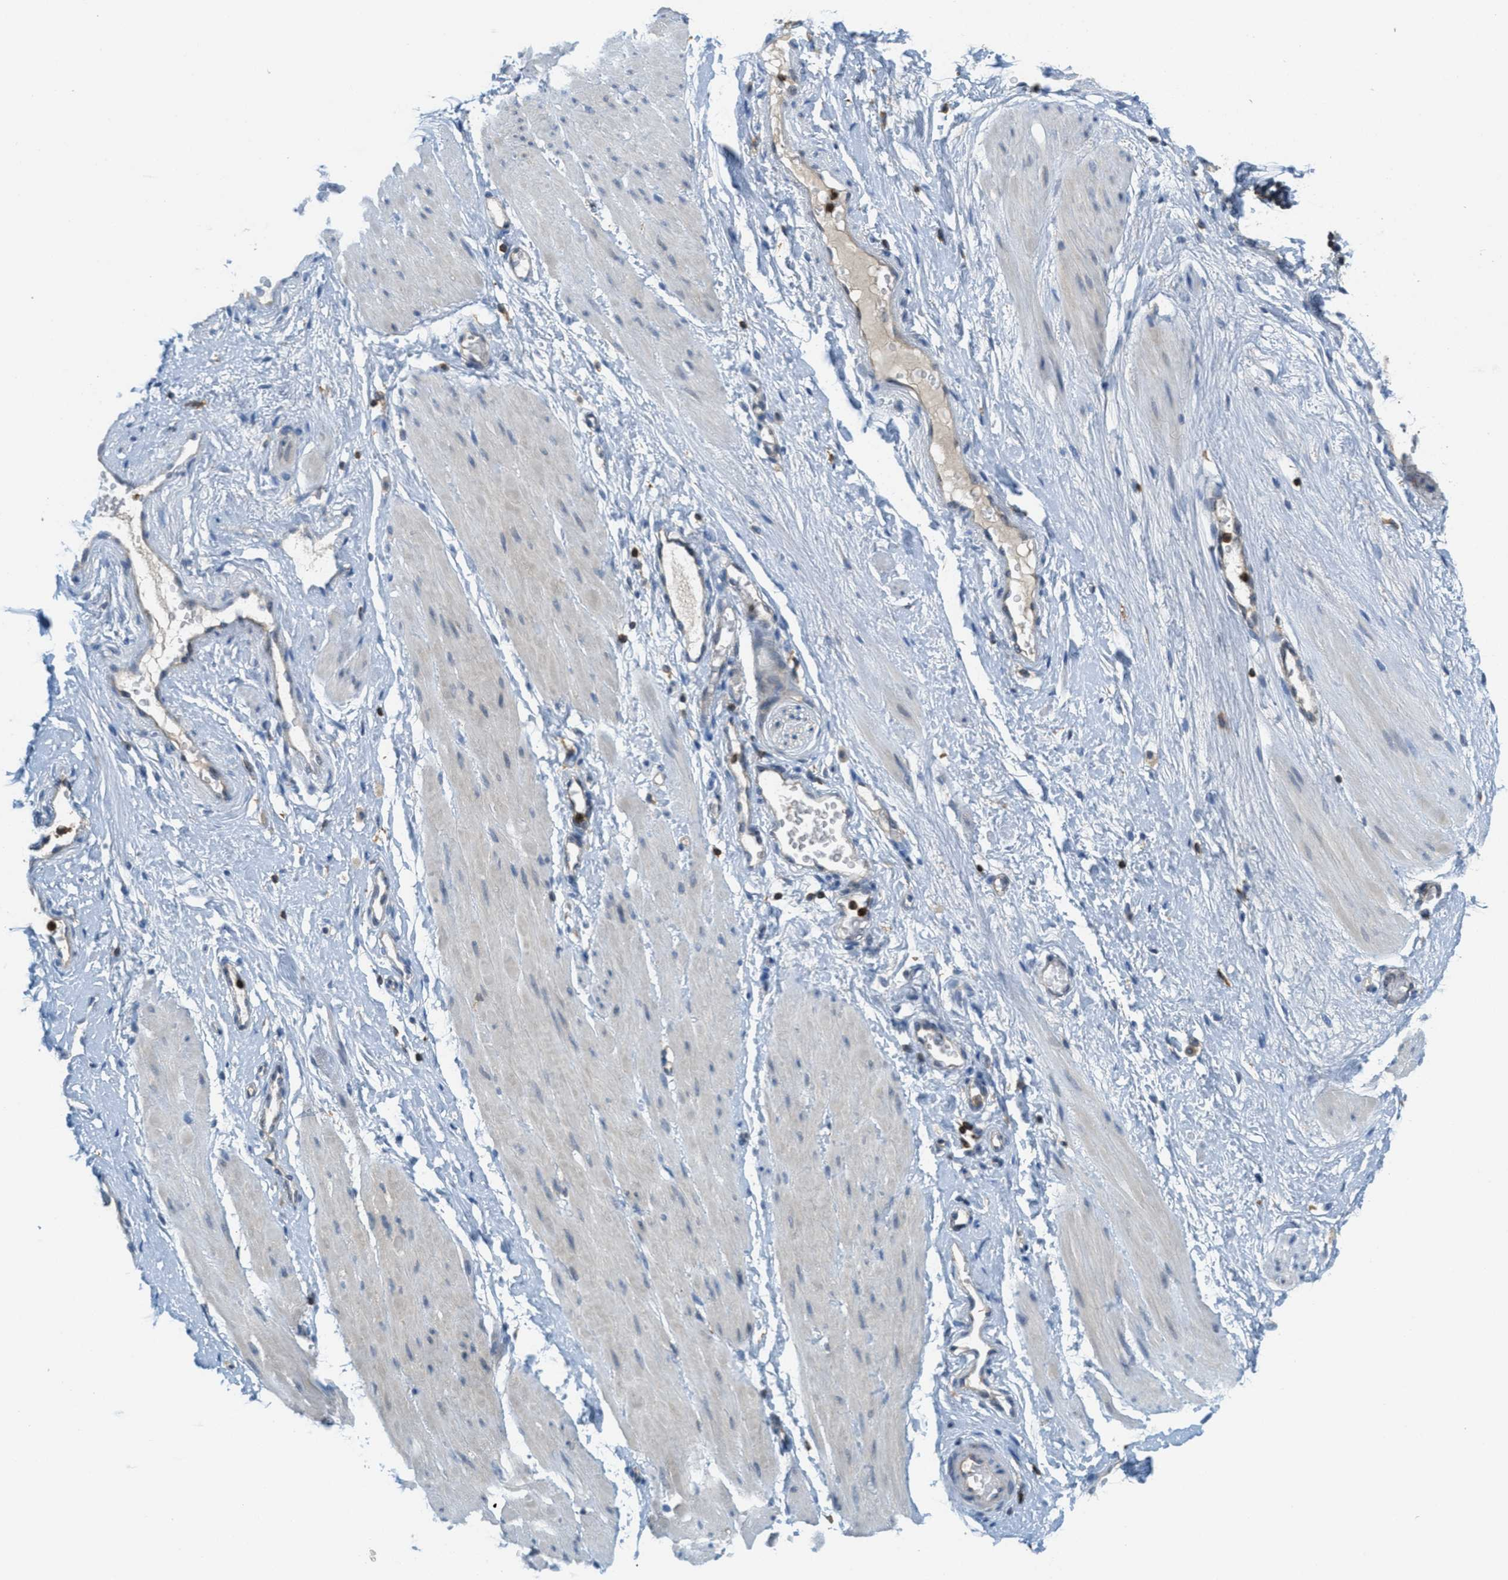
{"staining": {"intensity": "negative", "quantity": "none", "location": "none"}, "tissue": "adipose tissue", "cell_type": "Adipocytes", "image_type": "normal", "snomed": [{"axis": "morphology", "description": "Normal tissue, NOS"}, {"axis": "topography", "description": "Soft tissue"}, {"axis": "topography", "description": "Vascular tissue"}], "caption": "The photomicrograph exhibits no staining of adipocytes in benign adipose tissue.", "gene": "GRIK2", "patient": {"sex": "female", "age": 35}}